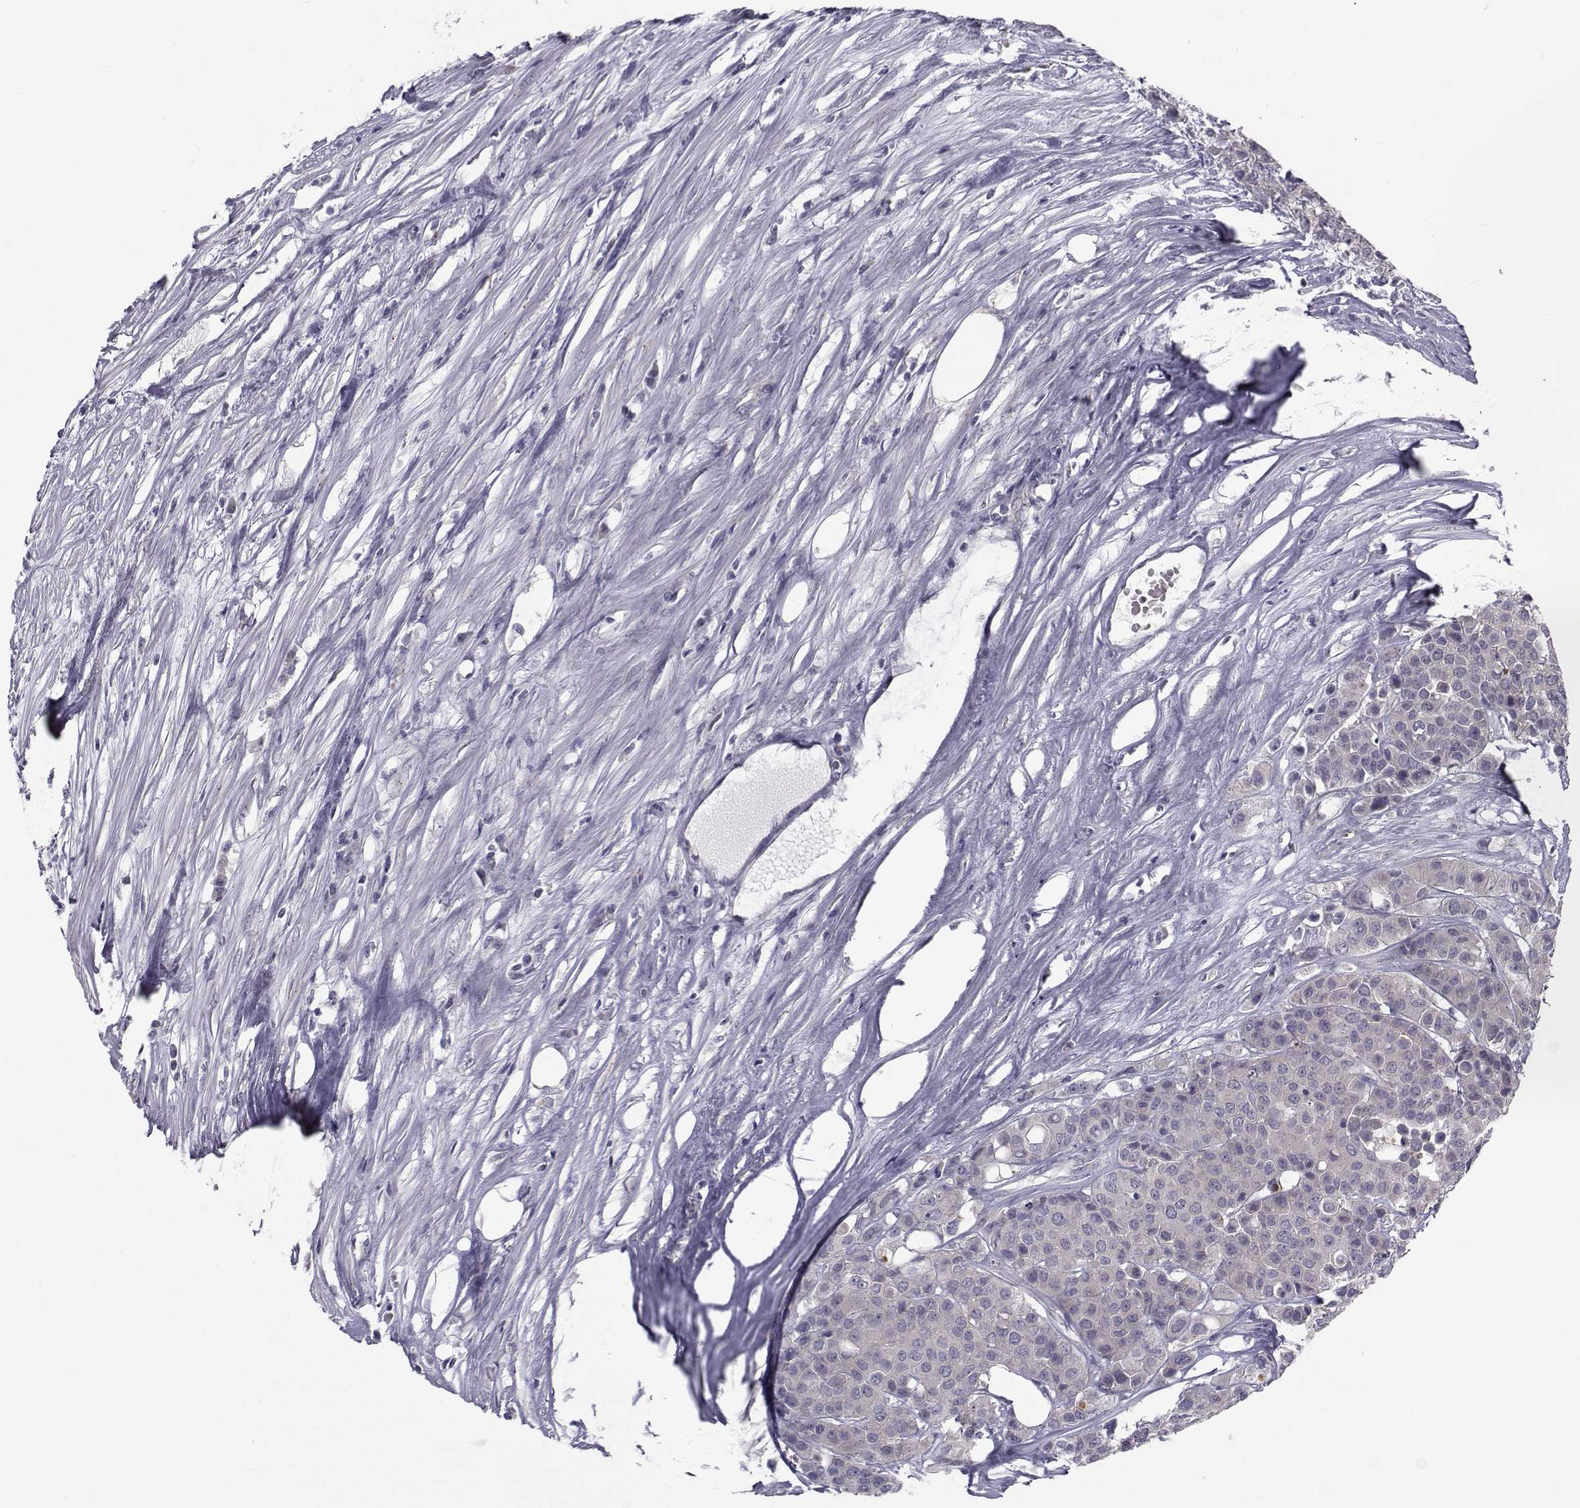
{"staining": {"intensity": "negative", "quantity": "none", "location": "none"}, "tissue": "carcinoid", "cell_type": "Tumor cells", "image_type": "cancer", "snomed": [{"axis": "morphology", "description": "Carcinoid, malignant, NOS"}, {"axis": "topography", "description": "Colon"}], "caption": "An immunohistochemistry image of carcinoid (malignant) is shown. There is no staining in tumor cells of carcinoid (malignant).", "gene": "ANGPT1", "patient": {"sex": "male", "age": 81}}